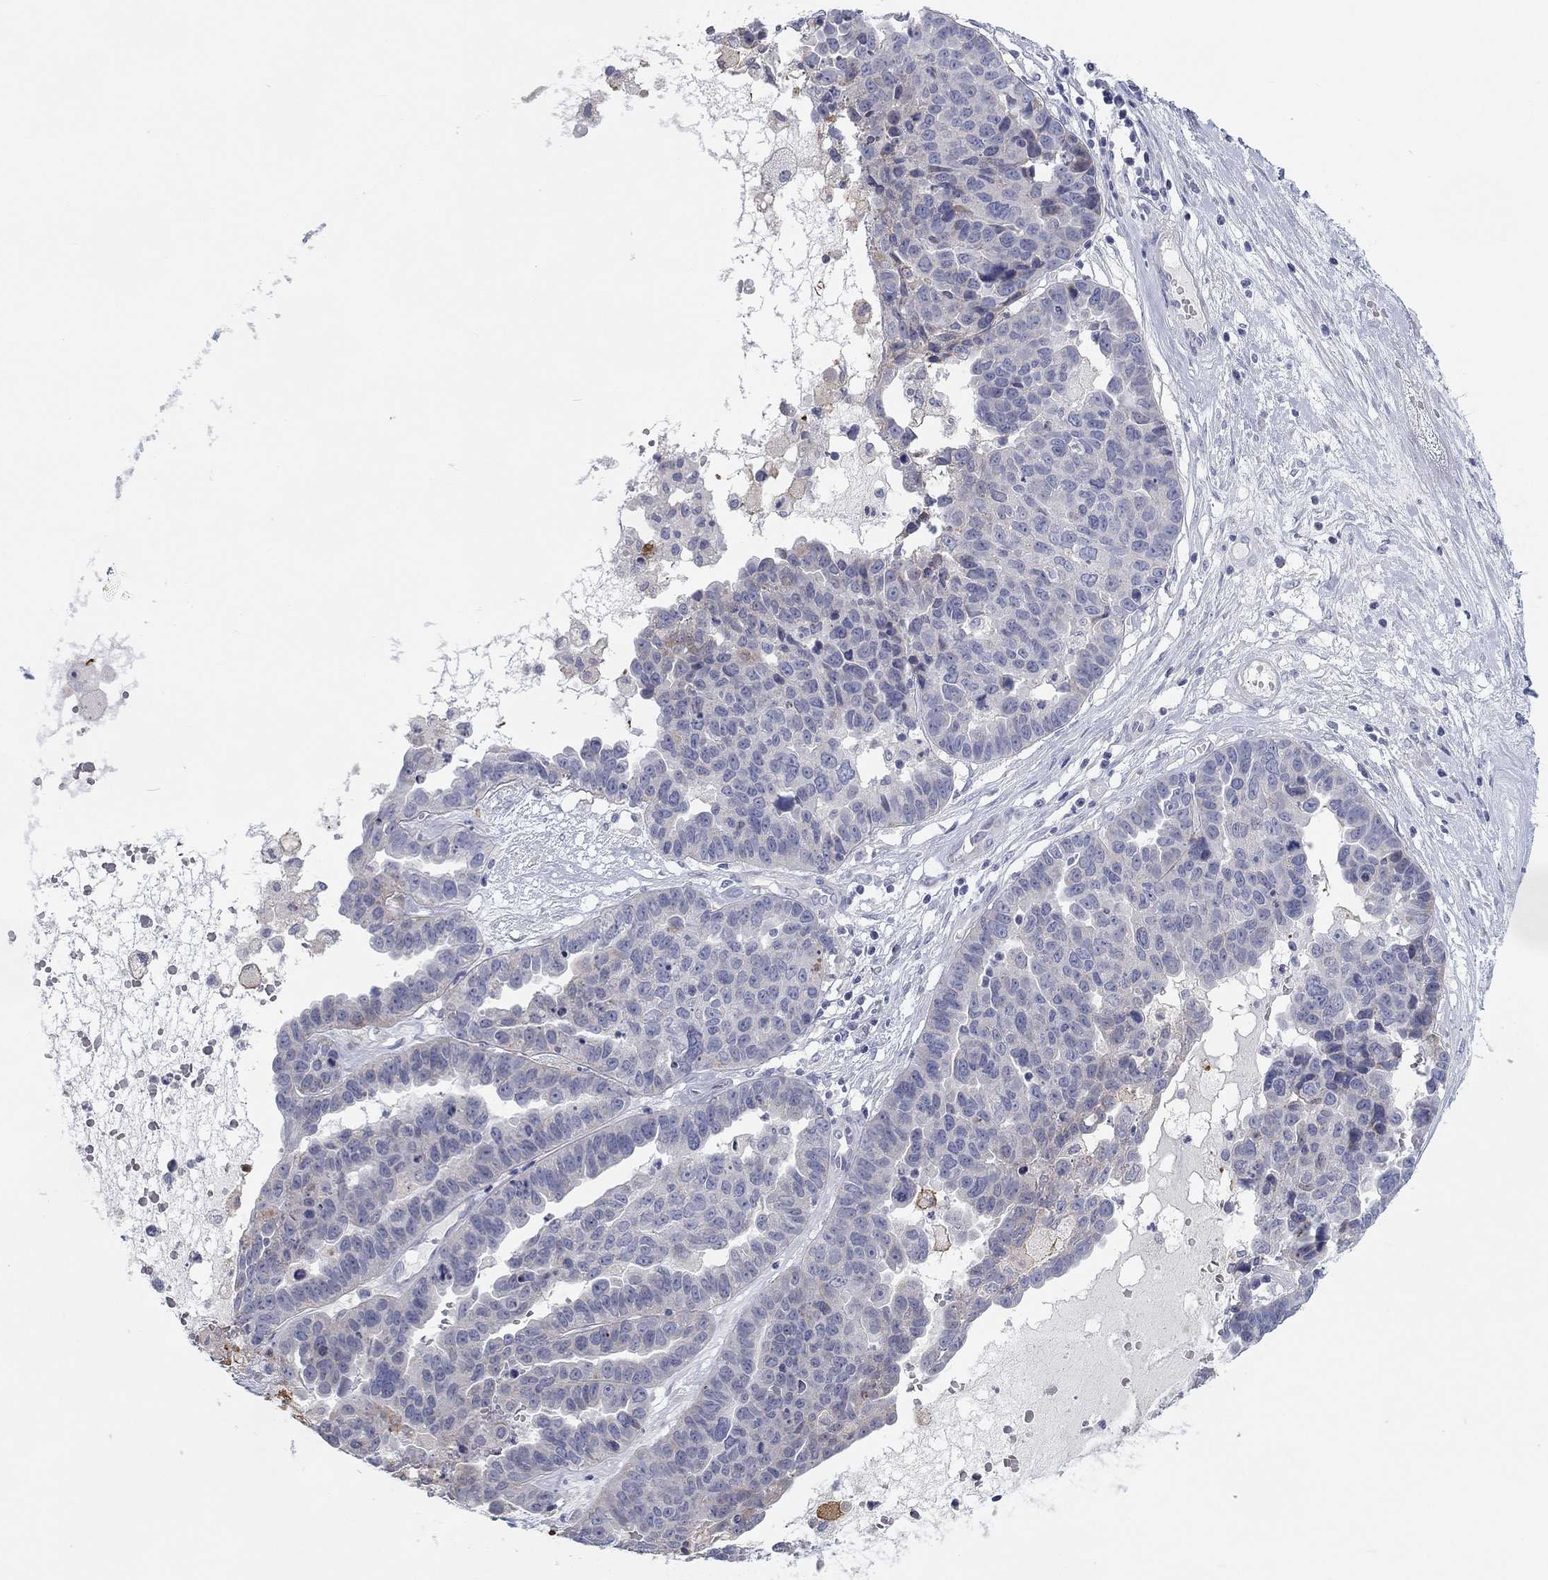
{"staining": {"intensity": "moderate", "quantity": "<25%", "location": "cytoplasmic/membranous"}, "tissue": "ovarian cancer", "cell_type": "Tumor cells", "image_type": "cancer", "snomed": [{"axis": "morphology", "description": "Cystadenocarcinoma, serous, NOS"}, {"axis": "topography", "description": "Ovary"}], "caption": "IHC histopathology image of neoplastic tissue: human ovarian serous cystadenocarcinoma stained using immunohistochemistry demonstrates low levels of moderate protein expression localized specifically in the cytoplasmic/membranous of tumor cells, appearing as a cytoplasmic/membranous brown color.", "gene": "CALB1", "patient": {"sex": "female", "age": 87}}